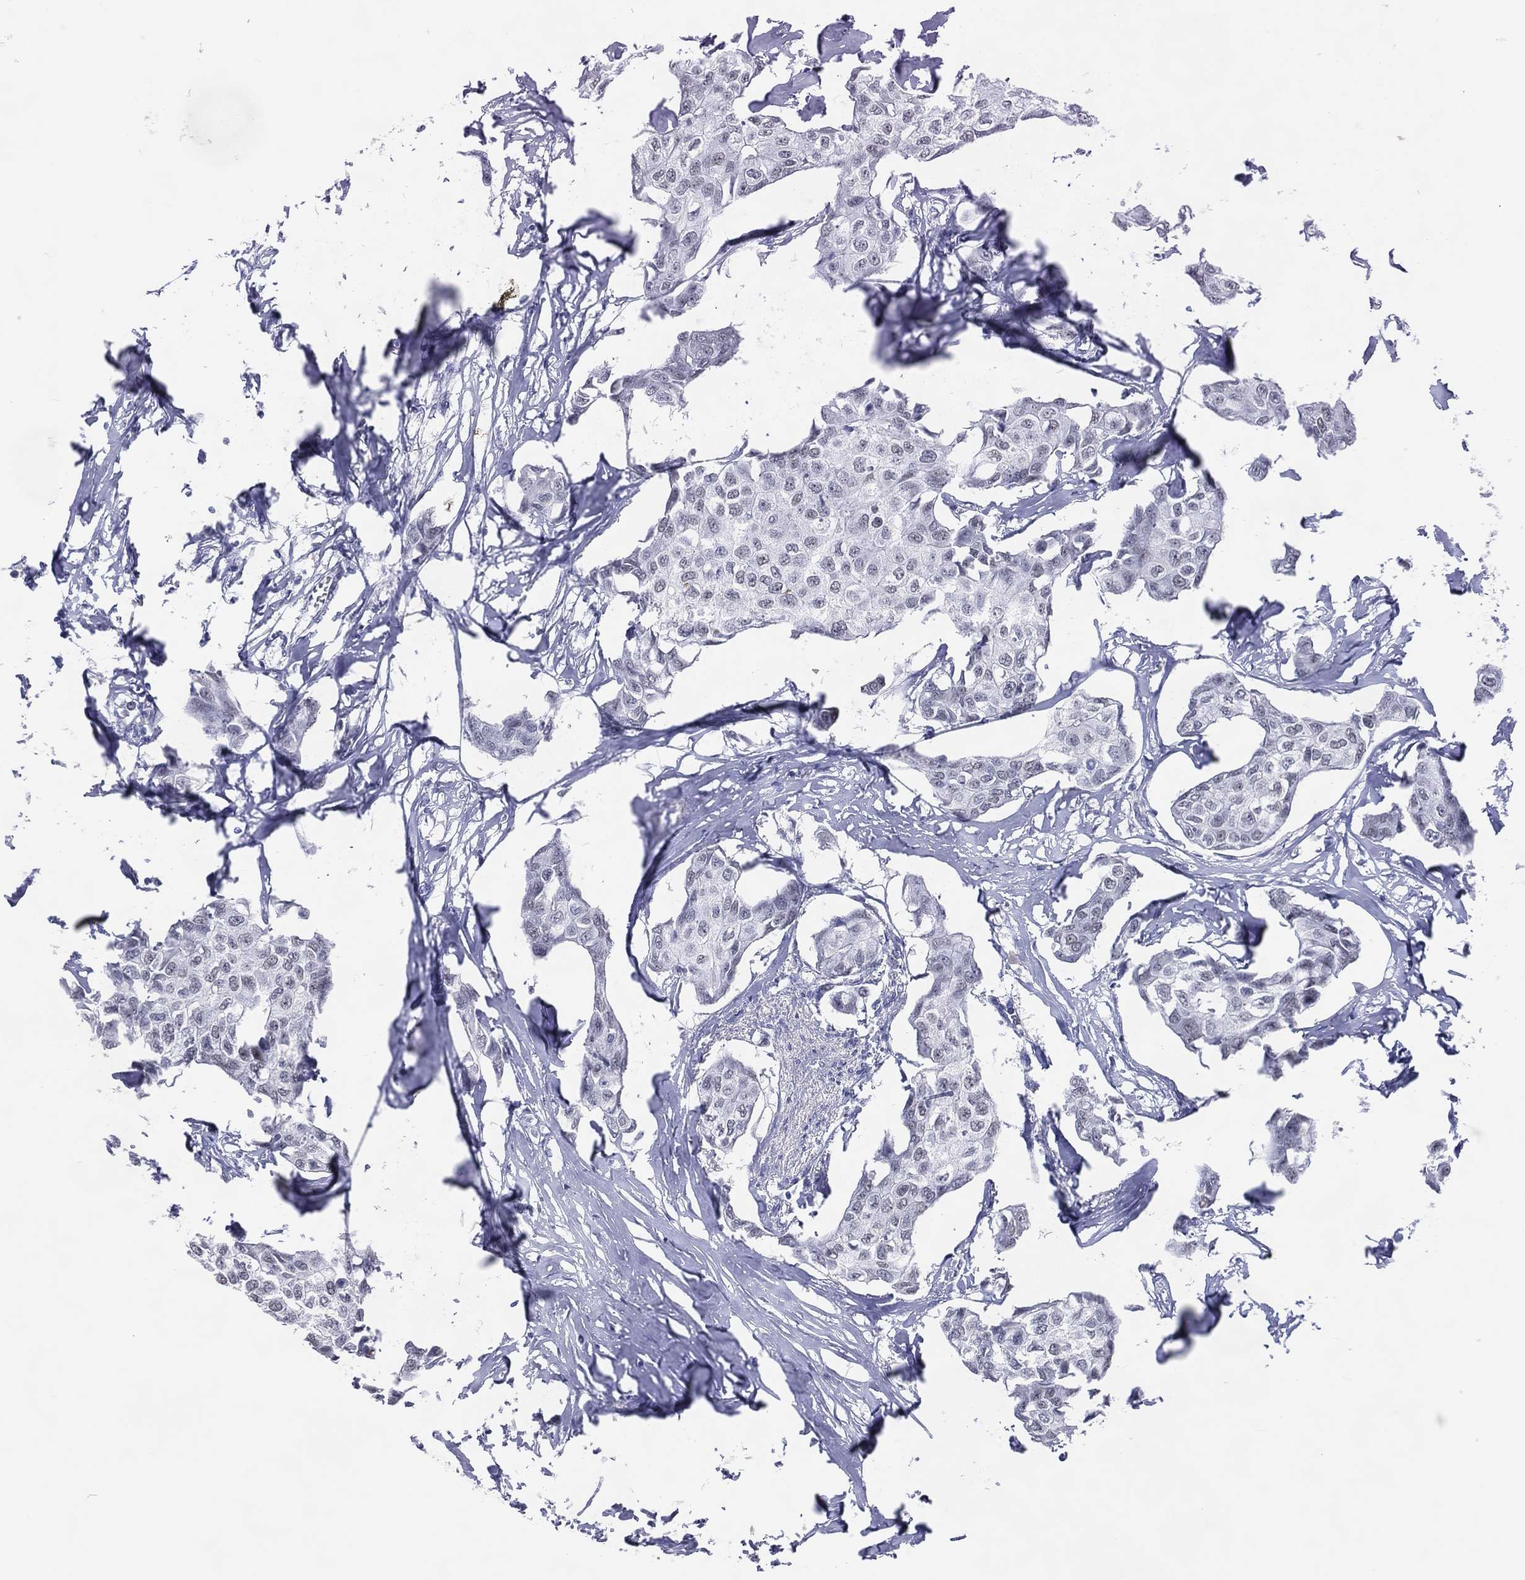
{"staining": {"intensity": "negative", "quantity": "none", "location": "none"}, "tissue": "breast cancer", "cell_type": "Tumor cells", "image_type": "cancer", "snomed": [{"axis": "morphology", "description": "Duct carcinoma"}, {"axis": "topography", "description": "Breast"}], "caption": "Invasive ductal carcinoma (breast) was stained to show a protein in brown. There is no significant positivity in tumor cells.", "gene": "CFAP58", "patient": {"sex": "female", "age": 80}}